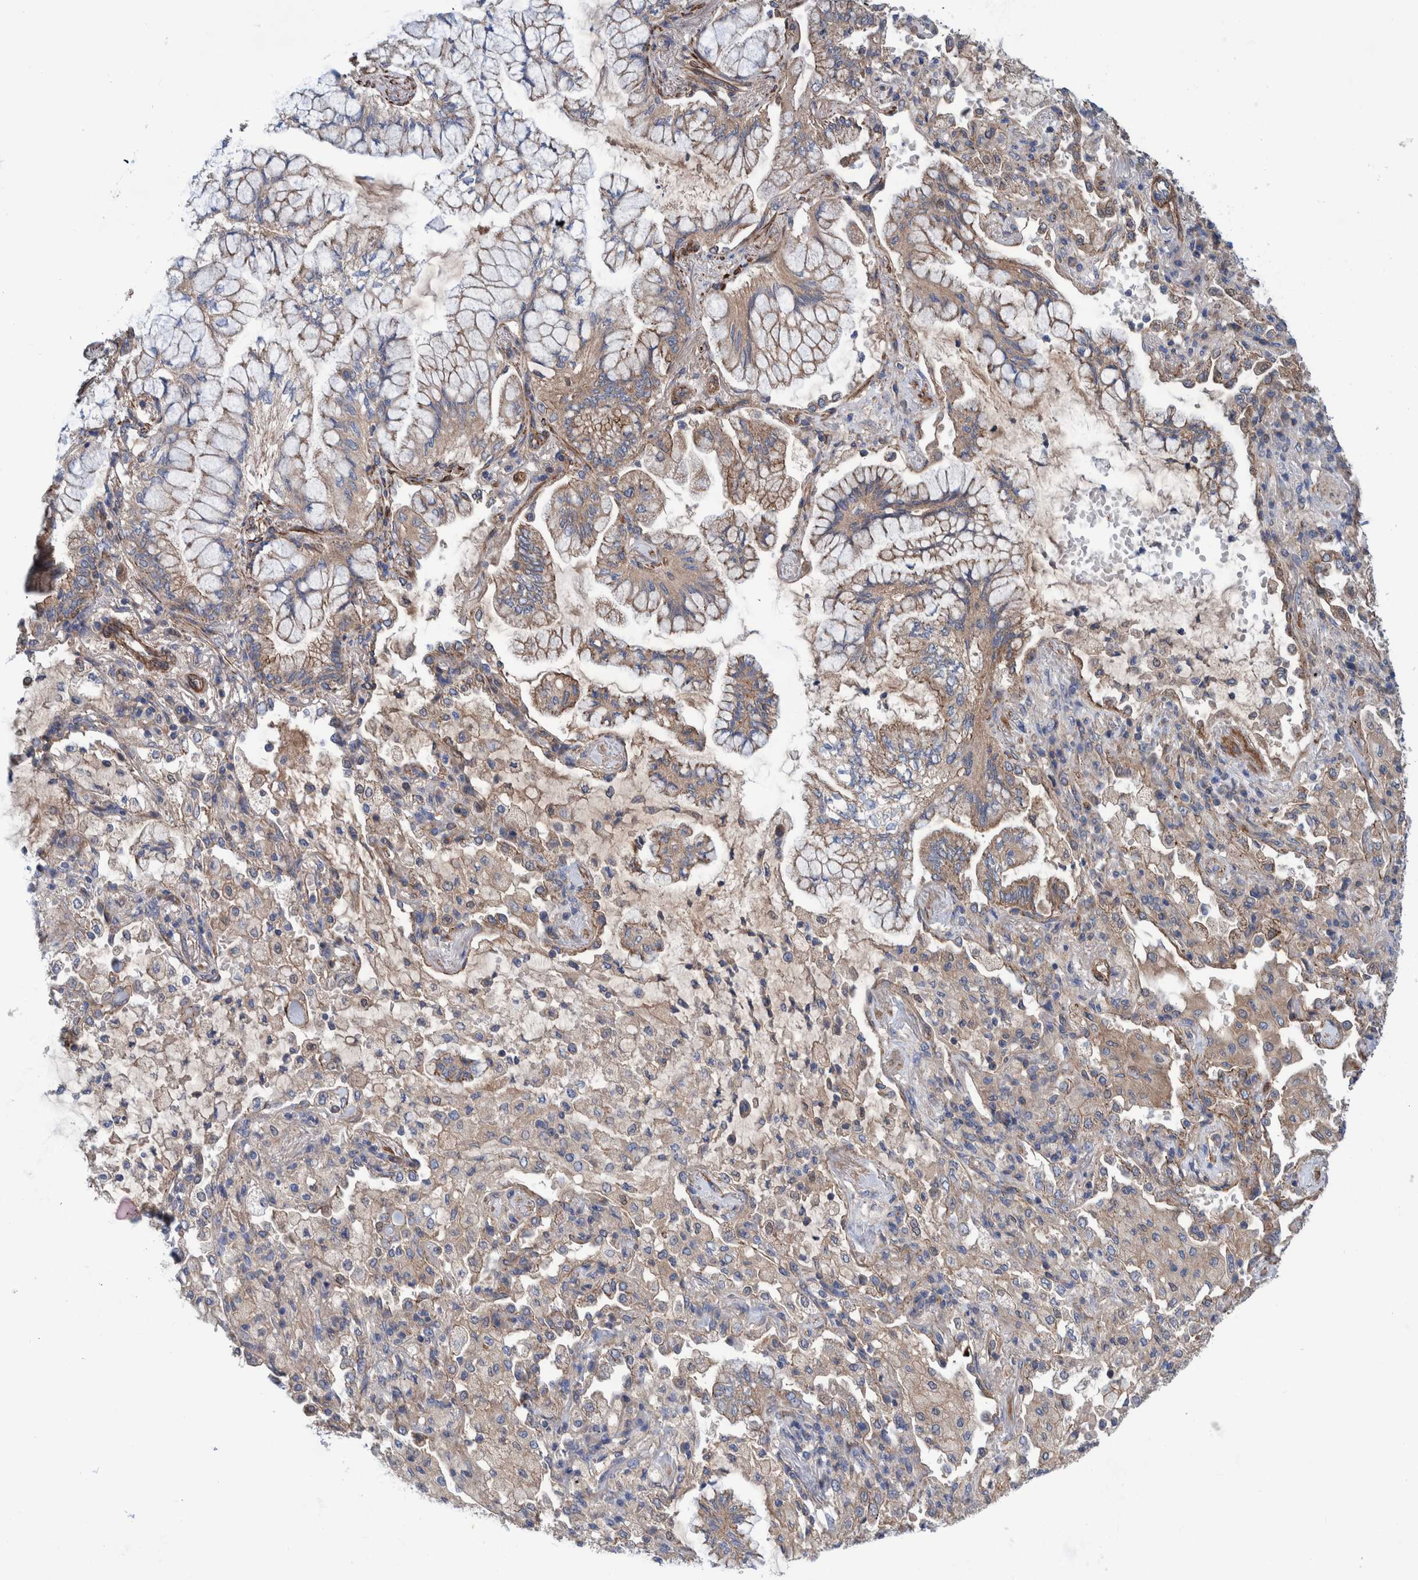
{"staining": {"intensity": "weak", "quantity": "25%-75%", "location": "cytoplasmic/membranous"}, "tissue": "lung cancer", "cell_type": "Tumor cells", "image_type": "cancer", "snomed": [{"axis": "morphology", "description": "Adenocarcinoma, NOS"}, {"axis": "topography", "description": "Lung"}], "caption": "Protein staining reveals weak cytoplasmic/membranous expression in about 25%-75% of tumor cells in lung cancer. Using DAB (3,3'-diaminobenzidine) (brown) and hematoxylin (blue) stains, captured at high magnification using brightfield microscopy.", "gene": "SLC25A10", "patient": {"sex": "female", "age": 70}}